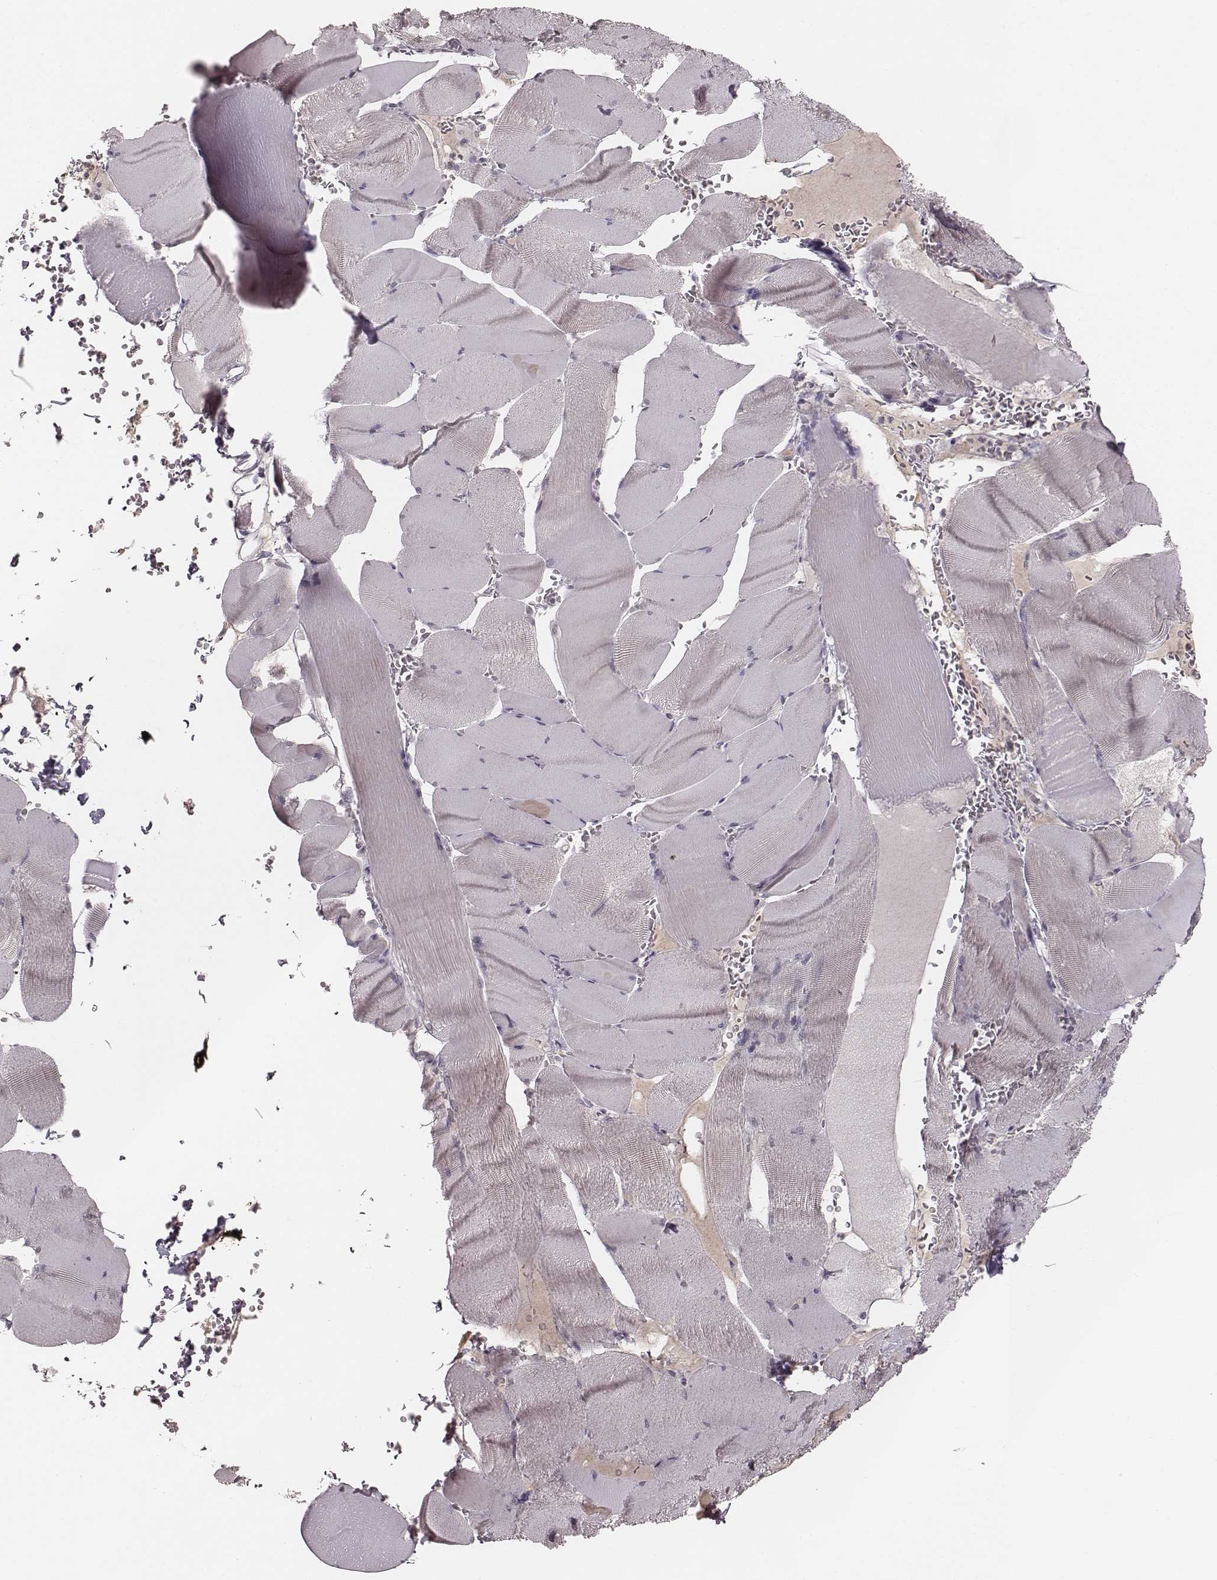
{"staining": {"intensity": "negative", "quantity": "none", "location": "none"}, "tissue": "skeletal muscle", "cell_type": "Myocytes", "image_type": "normal", "snomed": [{"axis": "morphology", "description": "Normal tissue, NOS"}, {"axis": "topography", "description": "Skeletal muscle"}], "caption": "Image shows no protein expression in myocytes of unremarkable skeletal muscle.", "gene": "LY6K", "patient": {"sex": "male", "age": 56}}